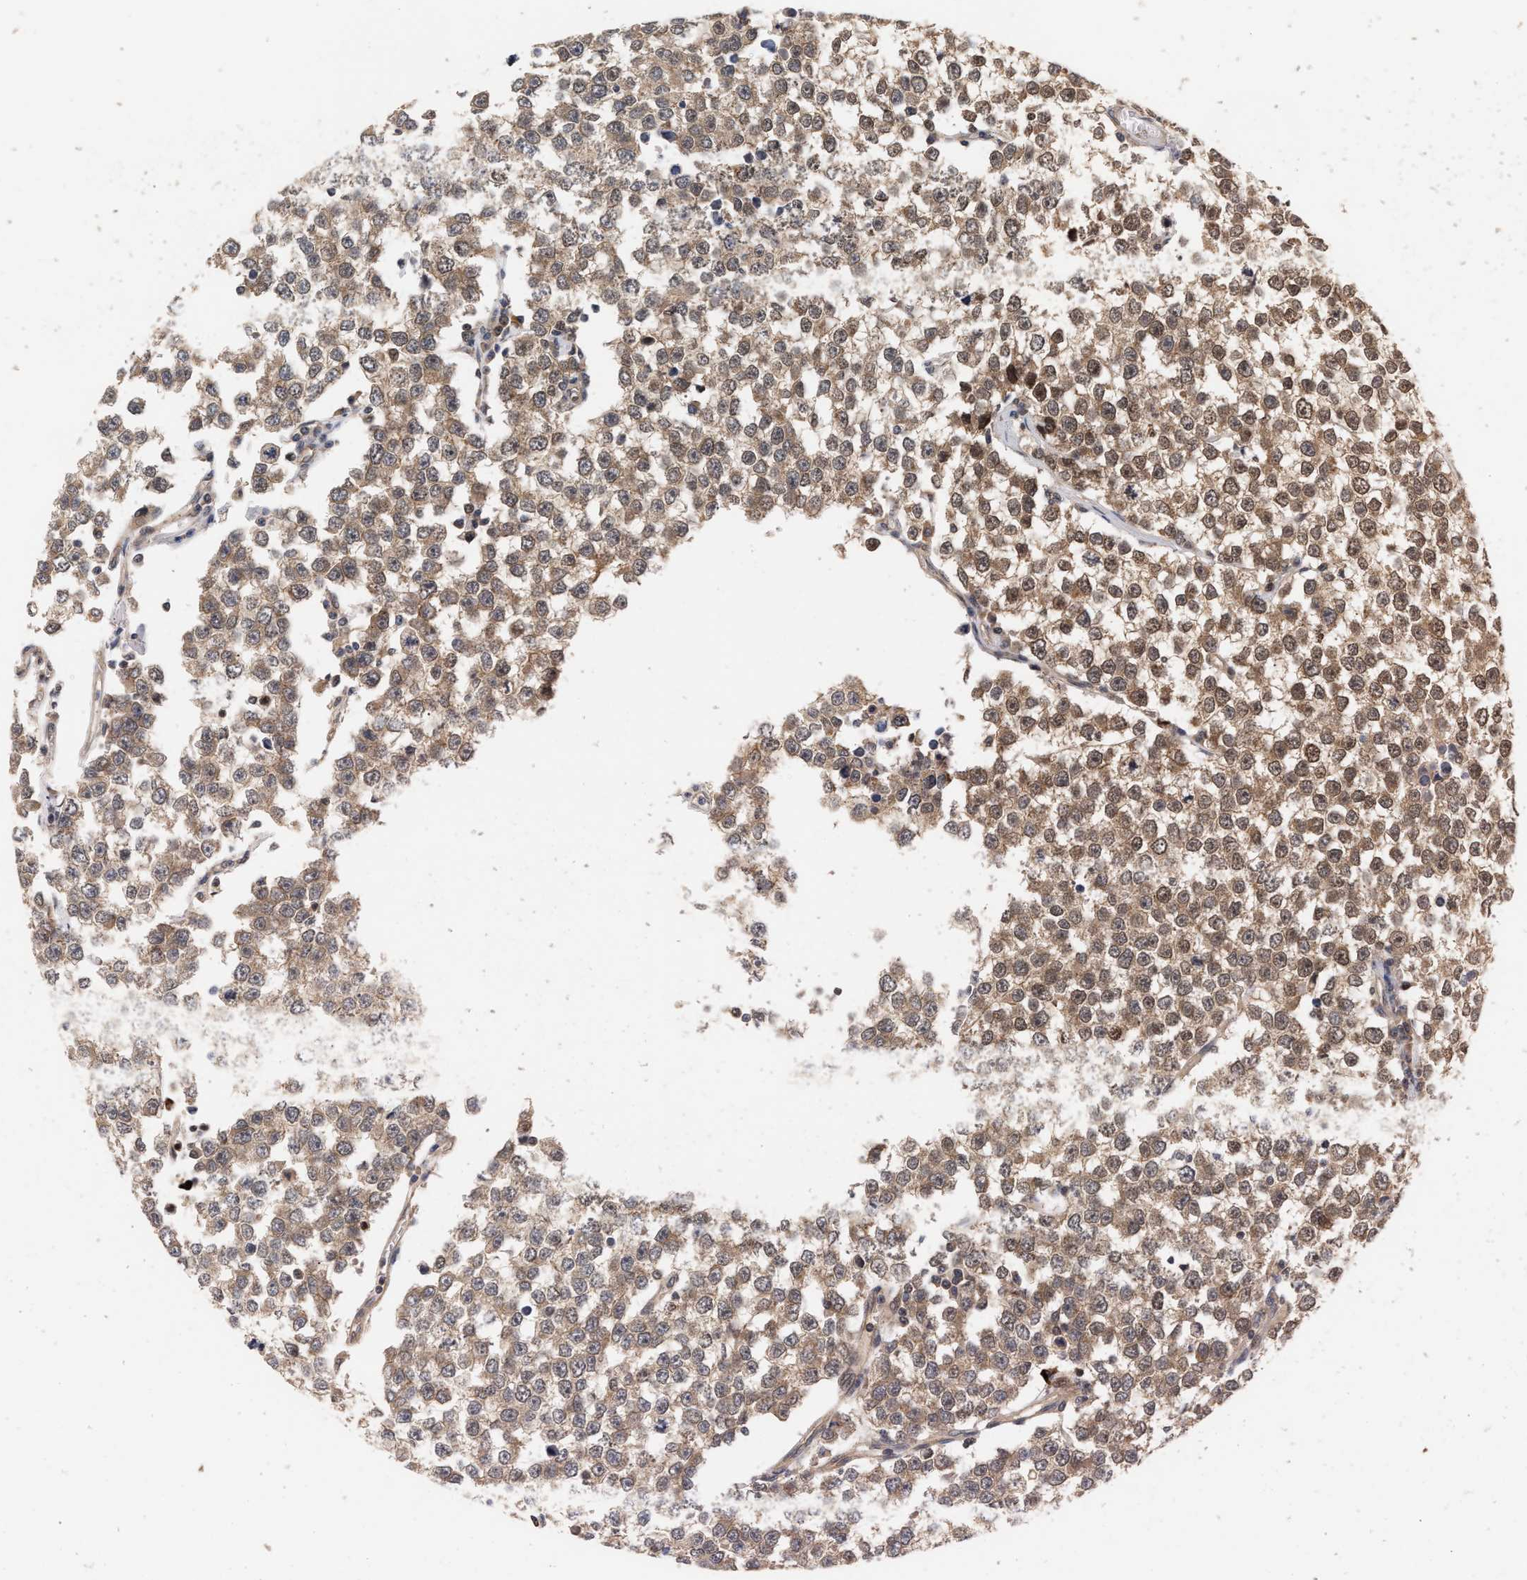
{"staining": {"intensity": "moderate", "quantity": ">75%", "location": "cytoplasmic/membranous,nuclear"}, "tissue": "testis cancer", "cell_type": "Tumor cells", "image_type": "cancer", "snomed": [{"axis": "morphology", "description": "Seminoma, NOS"}, {"axis": "morphology", "description": "Carcinoma, Embryonal, NOS"}, {"axis": "topography", "description": "Testis"}], "caption": "Immunohistochemistry photomicrograph of neoplastic tissue: human testis embryonal carcinoma stained using immunohistochemistry (IHC) shows medium levels of moderate protein expression localized specifically in the cytoplasmic/membranous and nuclear of tumor cells, appearing as a cytoplasmic/membranous and nuclear brown color.", "gene": "ABHD5", "patient": {"sex": "male", "age": 52}}